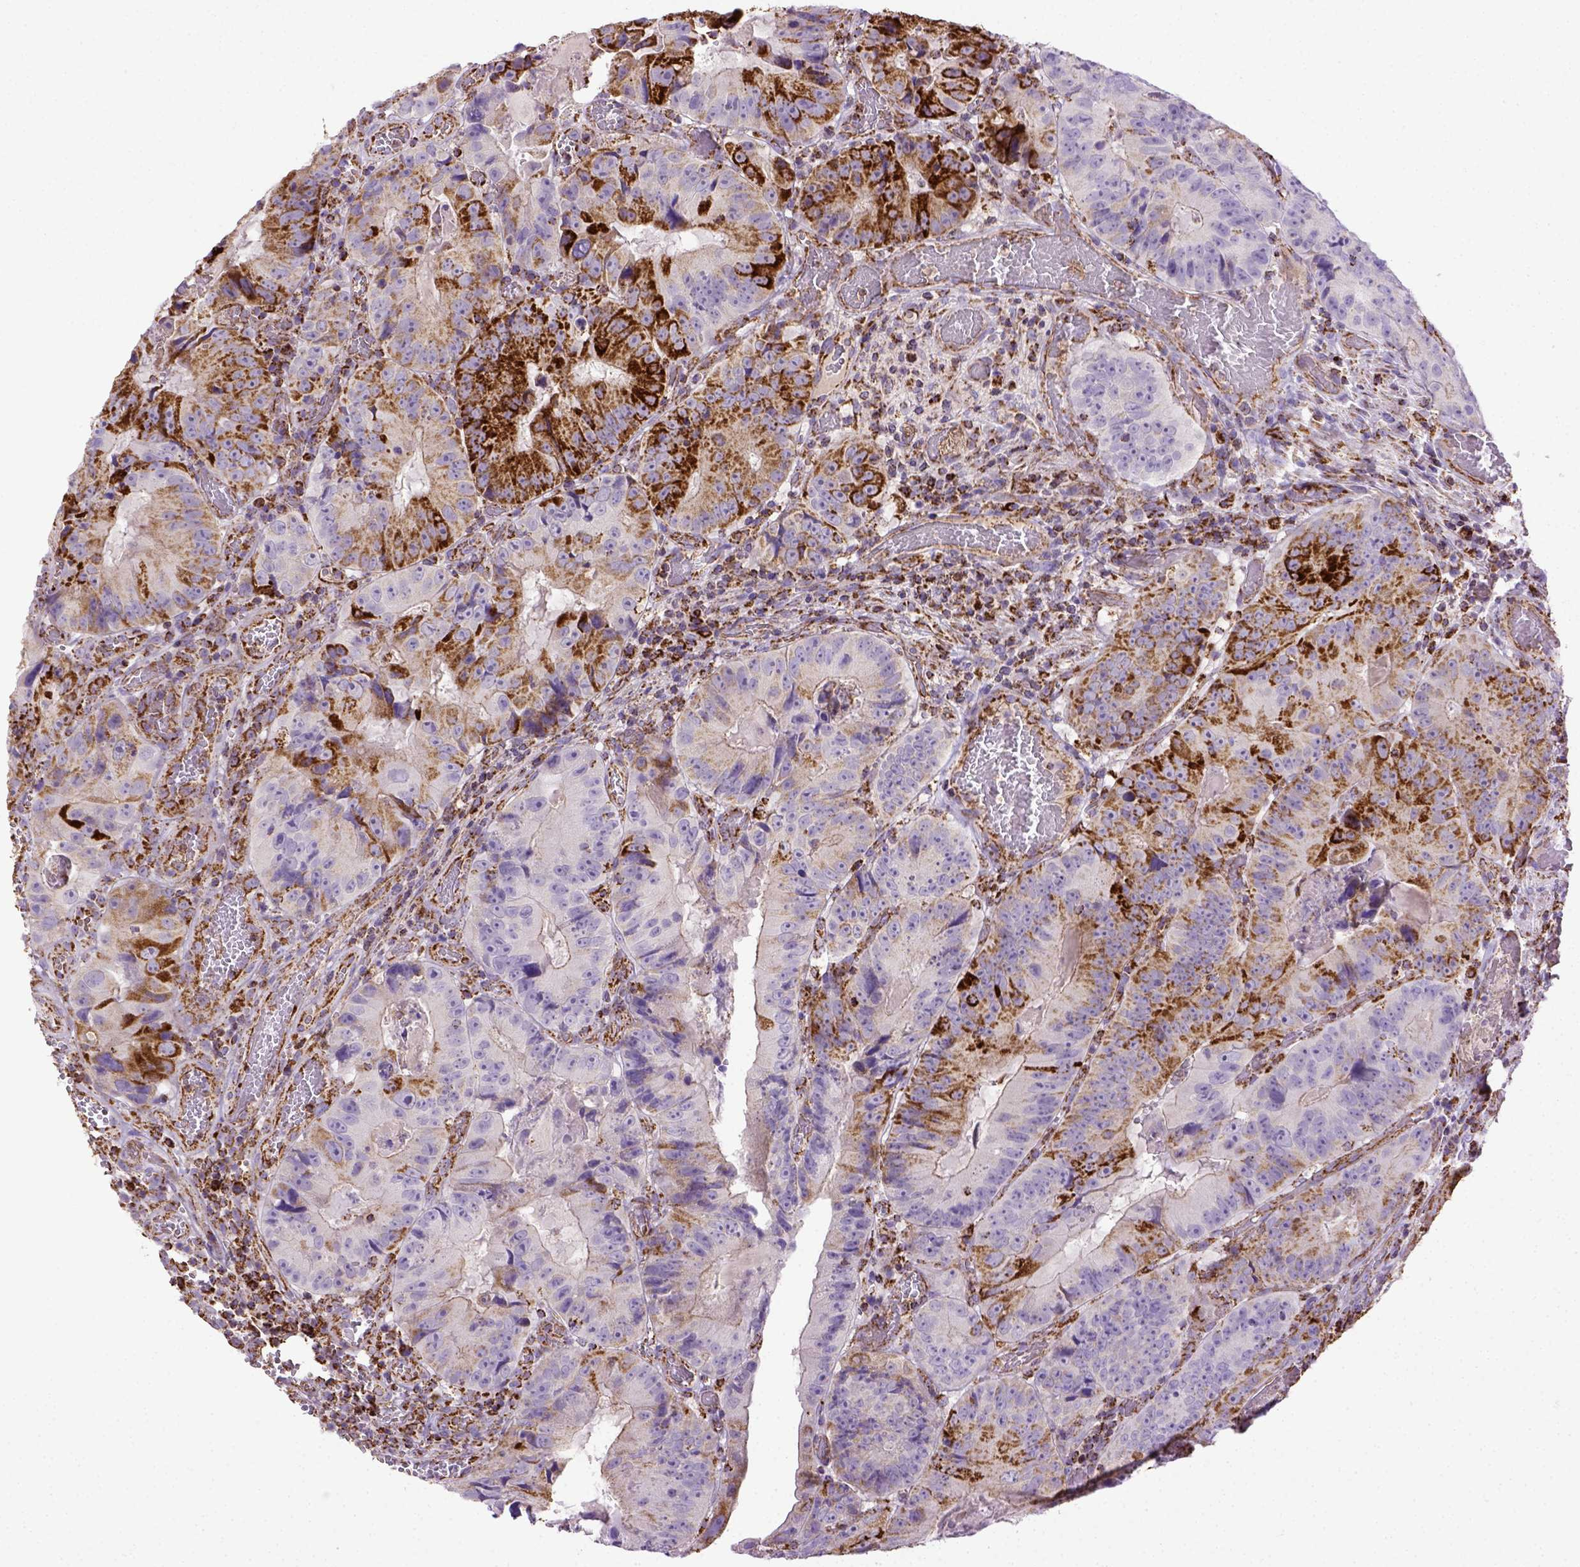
{"staining": {"intensity": "strong", "quantity": "<25%", "location": "cytoplasmic/membranous"}, "tissue": "colorectal cancer", "cell_type": "Tumor cells", "image_type": "cancer", "snomed": [{"axis": "morphology", "description": "Adenocarcinoma, NOS"}, {"axis": "topography", "description": "Colon"}], "caption": "IHC staining of colorectal adenocarcinoma, which demonstrates medium levels of strong cytoplasmic/membranous expression in approximately <25% of tumor cells indicating strong cytoplasmic/membranous protein staining. The staining was performed using DAB (3,3'-diaminobenzidine) (brown) for protein detection and nuclei were counterstained in hematoxylin (blue).", "gene": "MT-CO1", "patient": {"sex": "female", "age": 86}}